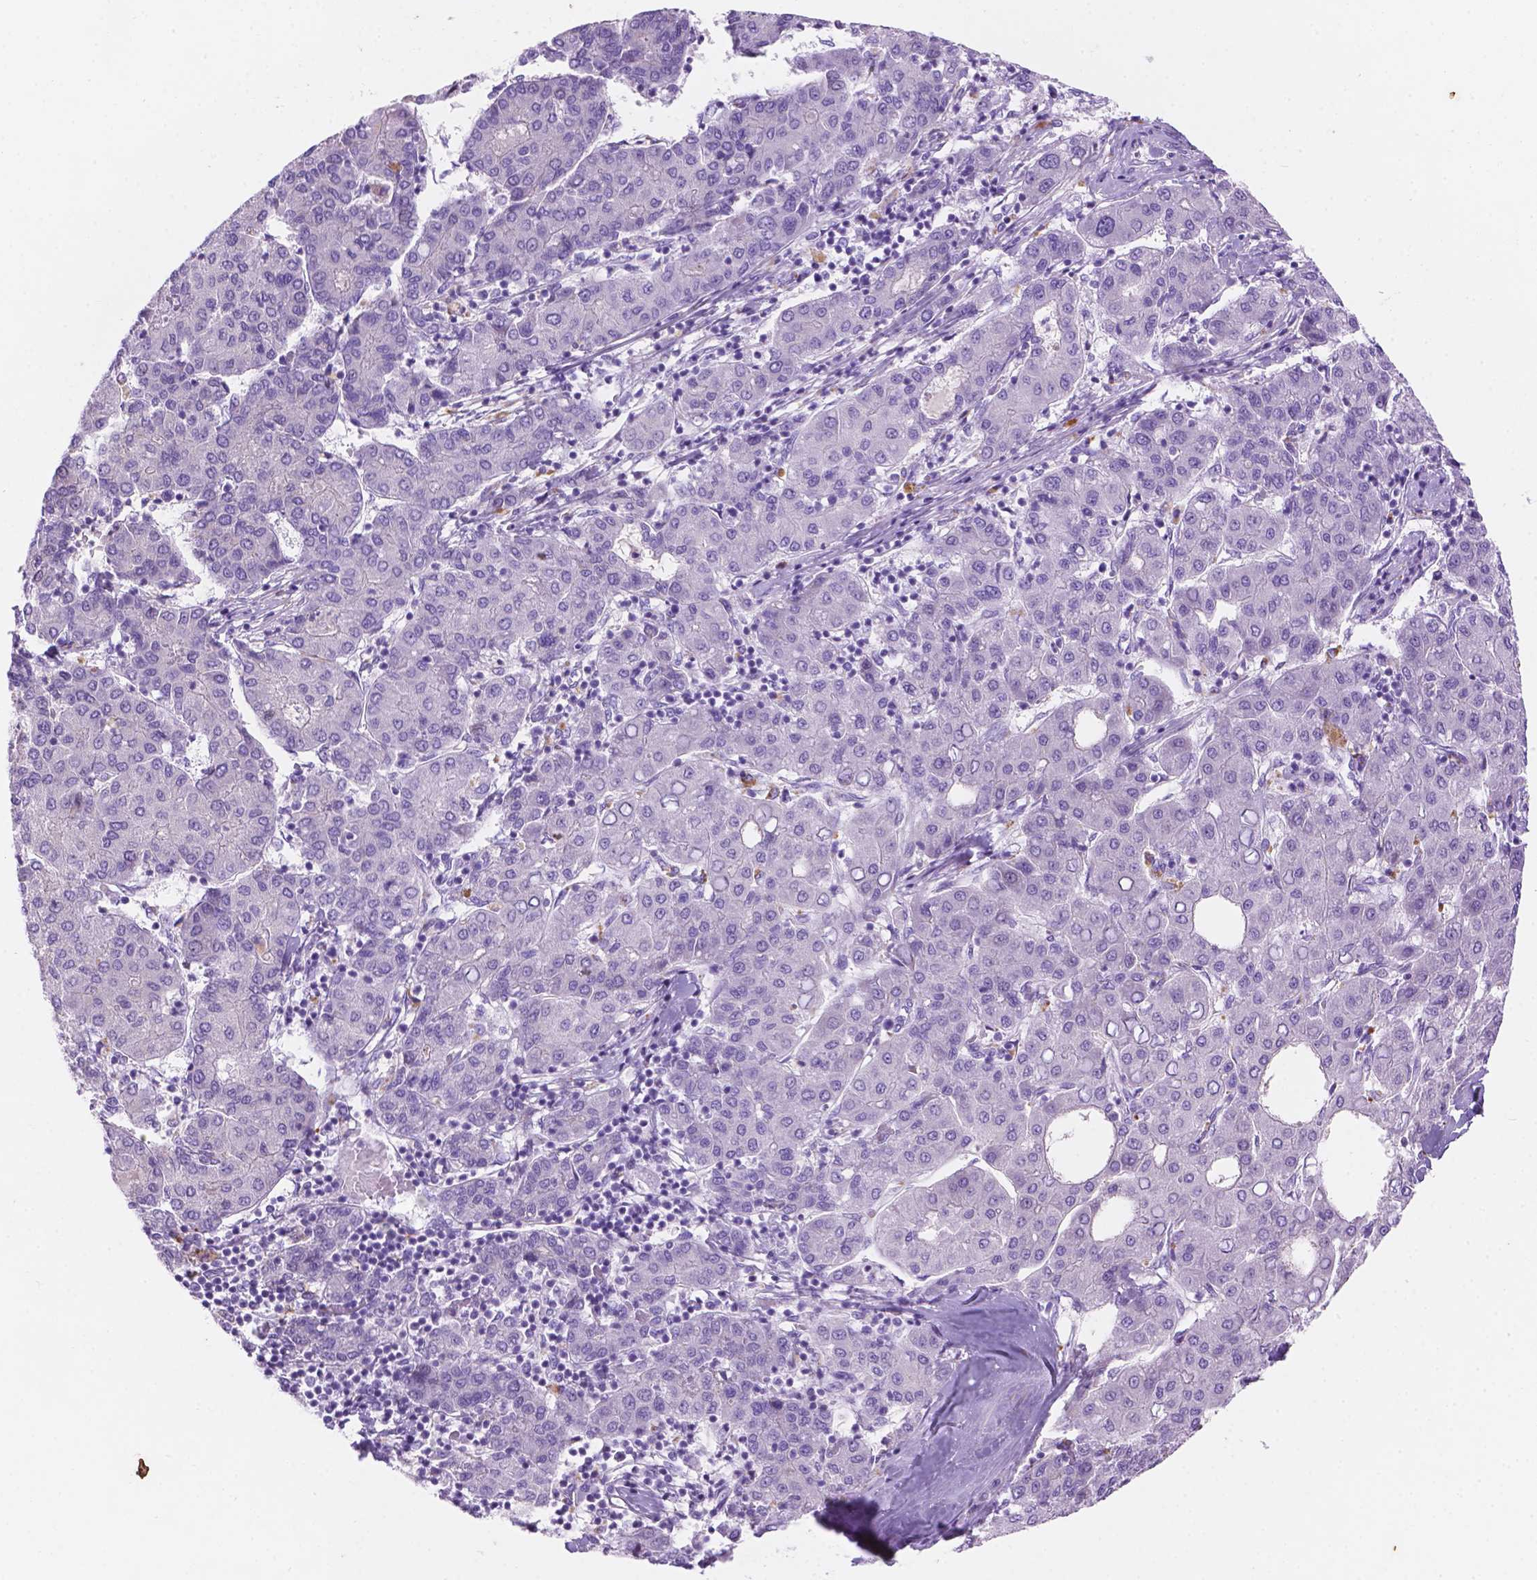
{"staining": {"intensity": "negative", "quantity": "none", "location": "none"}, "tissue": "liver cancer", "cell_type": "Tumor cells", "image_type": "cancer", "snomed": [{"axis": "morphology", "description": "Carcinoma, Hepatocellular, NOS"}, {"axis": "topography", "description": "Liver"}], "caption": "Human liver cancer stained for a protein using immunohistochemistry (IHC) demonstrates no staining in tumor cells.", "gene": "DMWD", "patient": {"sex": "male", "age": 65}}